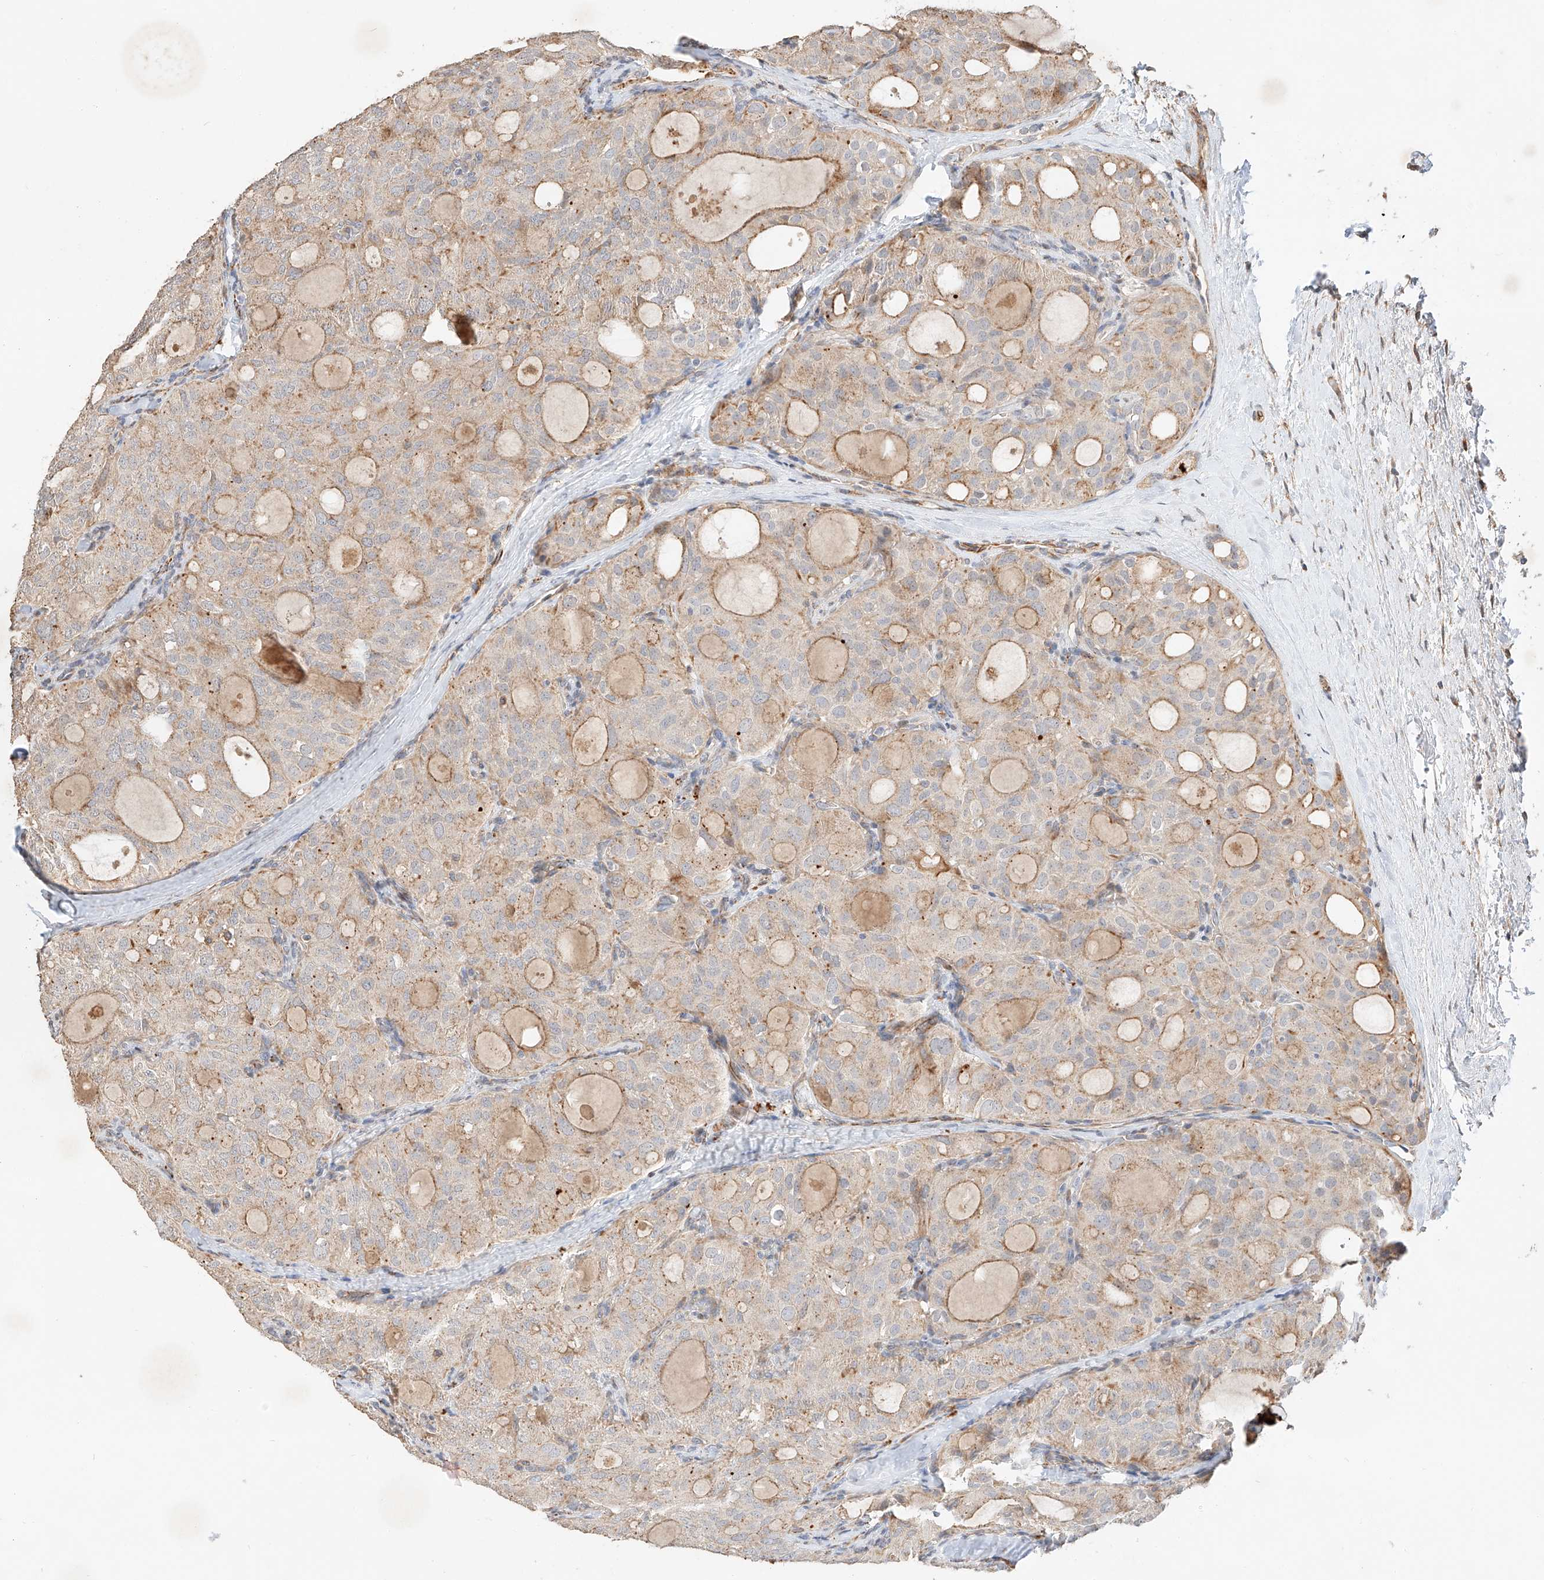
{"staining": {"intensity": "weak", "quantity": ">75%", "location": "cytoplasmic/membranous"}, "tissue": "thyroid cancer", "cell_type": "Tumor cells", "image_type": "cancer", "snomed": [{"axis": "morphology", "description": "Follicular adenoma carcinoma, NOS"}, {"axis": "topography", "description": "Thyroid gland"}], "caption": "Immunohistochemical staining of follicular adenoma carcinoma (thyroid) exhibits low levels of weak cytoplasmic/membranous expression in about >75% of tumor cells. (DAB (3,3'-diaminobenzidine) IHC with brightfield microscopy, high magnification).", "gene": "SUSD6", "patient": {"sex": "male", "age": 75}}